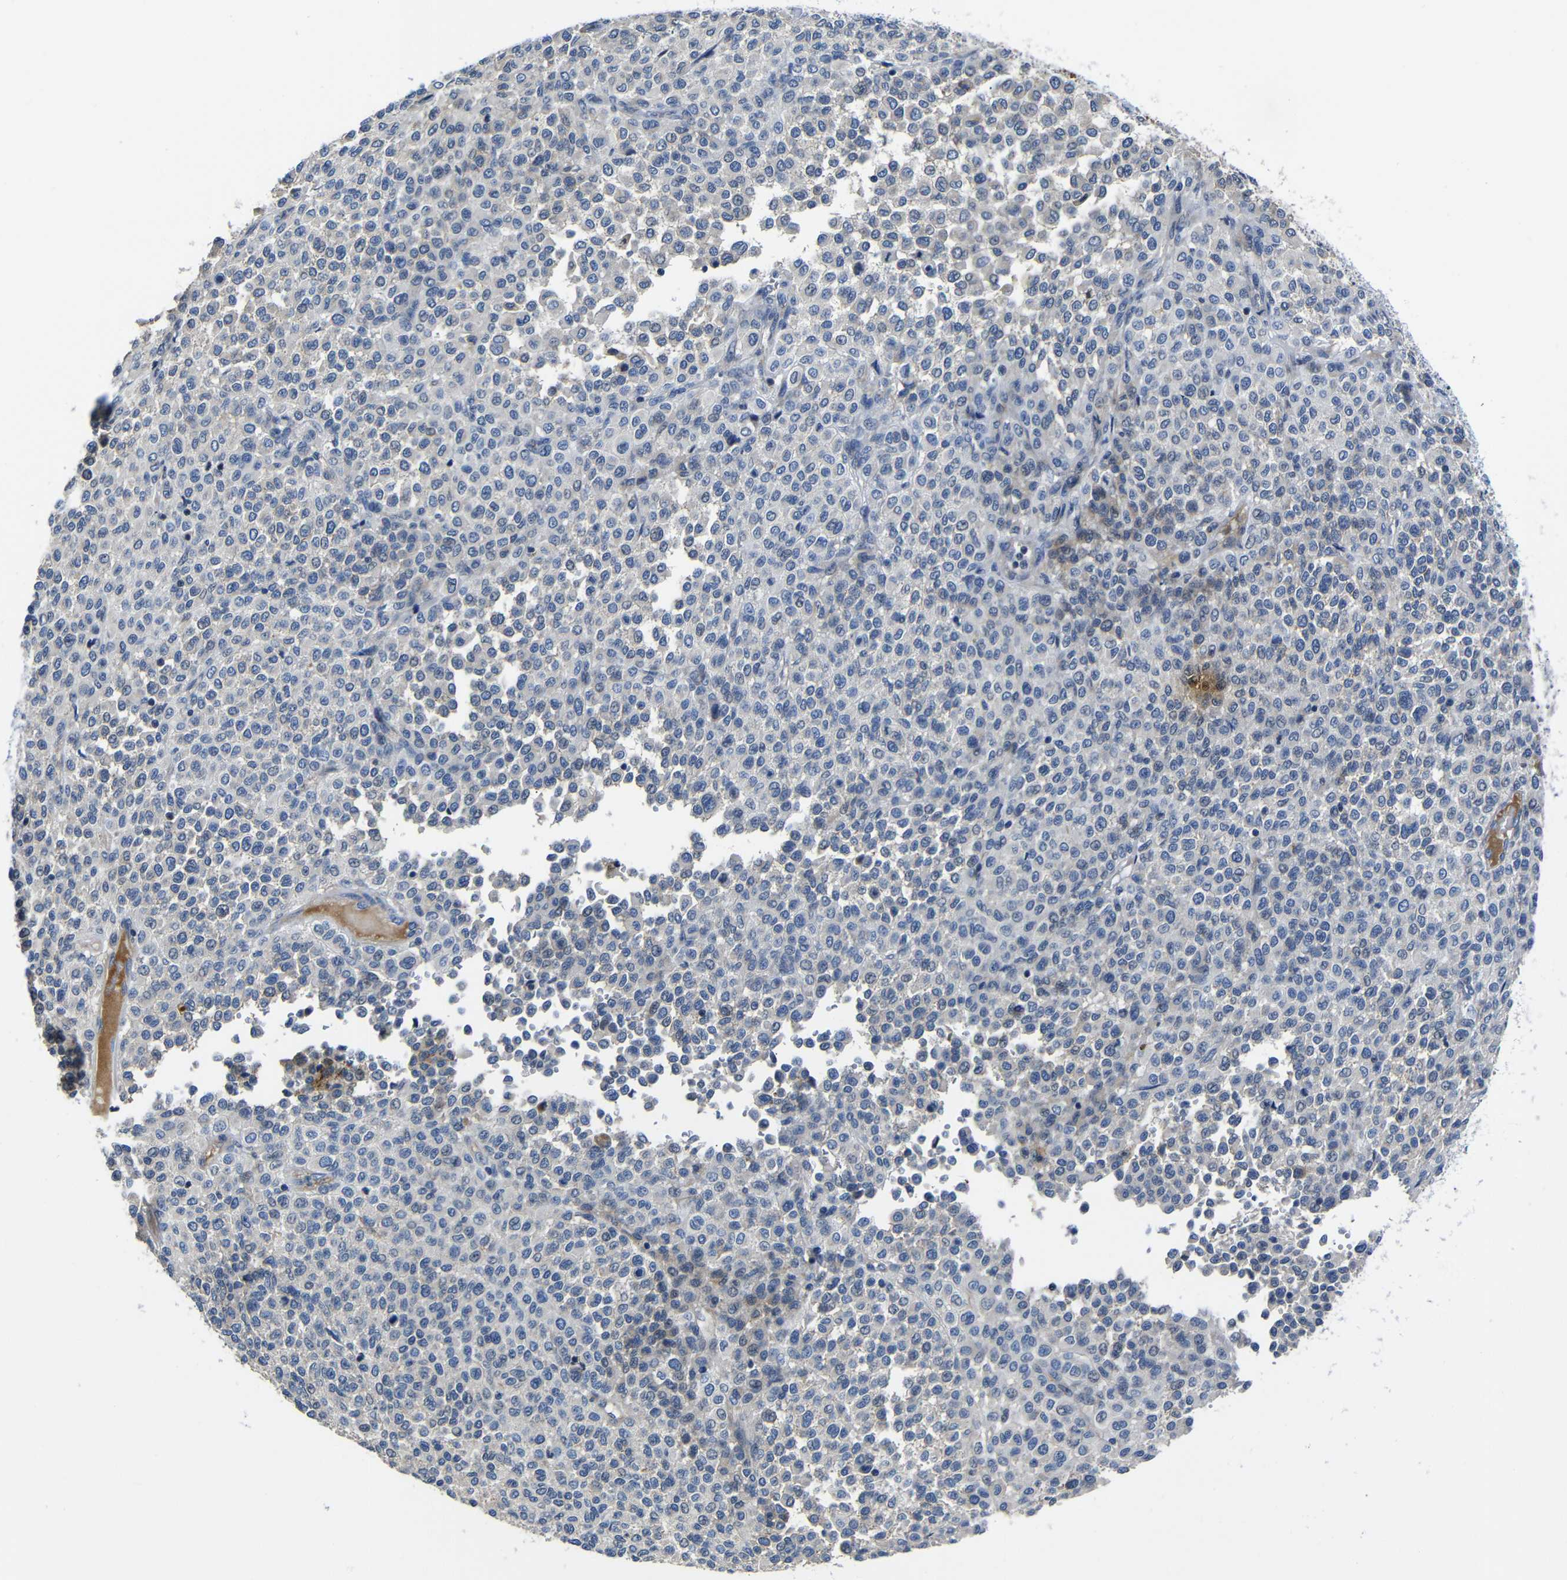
{"staining": {"intensity": "negative", "quantity": "none", "location": "none"}, "tissue": "melanoma", "cell_type": "Tumor cells", "image_type": "cancer", "snomed": [{"axis": "morphology", "description": "Malignant melanoma, Metastatic site"}, {"axis": "topography", "description": "Pancreas"}], "caption": "An image of malignant melanoma (metastatic site) stained for a protein shows no brown staining in tumor cells. (Stains: DAB immunohistochemistry (IHC) with hematoxylin counter stain, Microscopy: brightfield microscopy at high magnification).", "gene": "AFDN", "patient": {"sex": "female", "age": 30}}